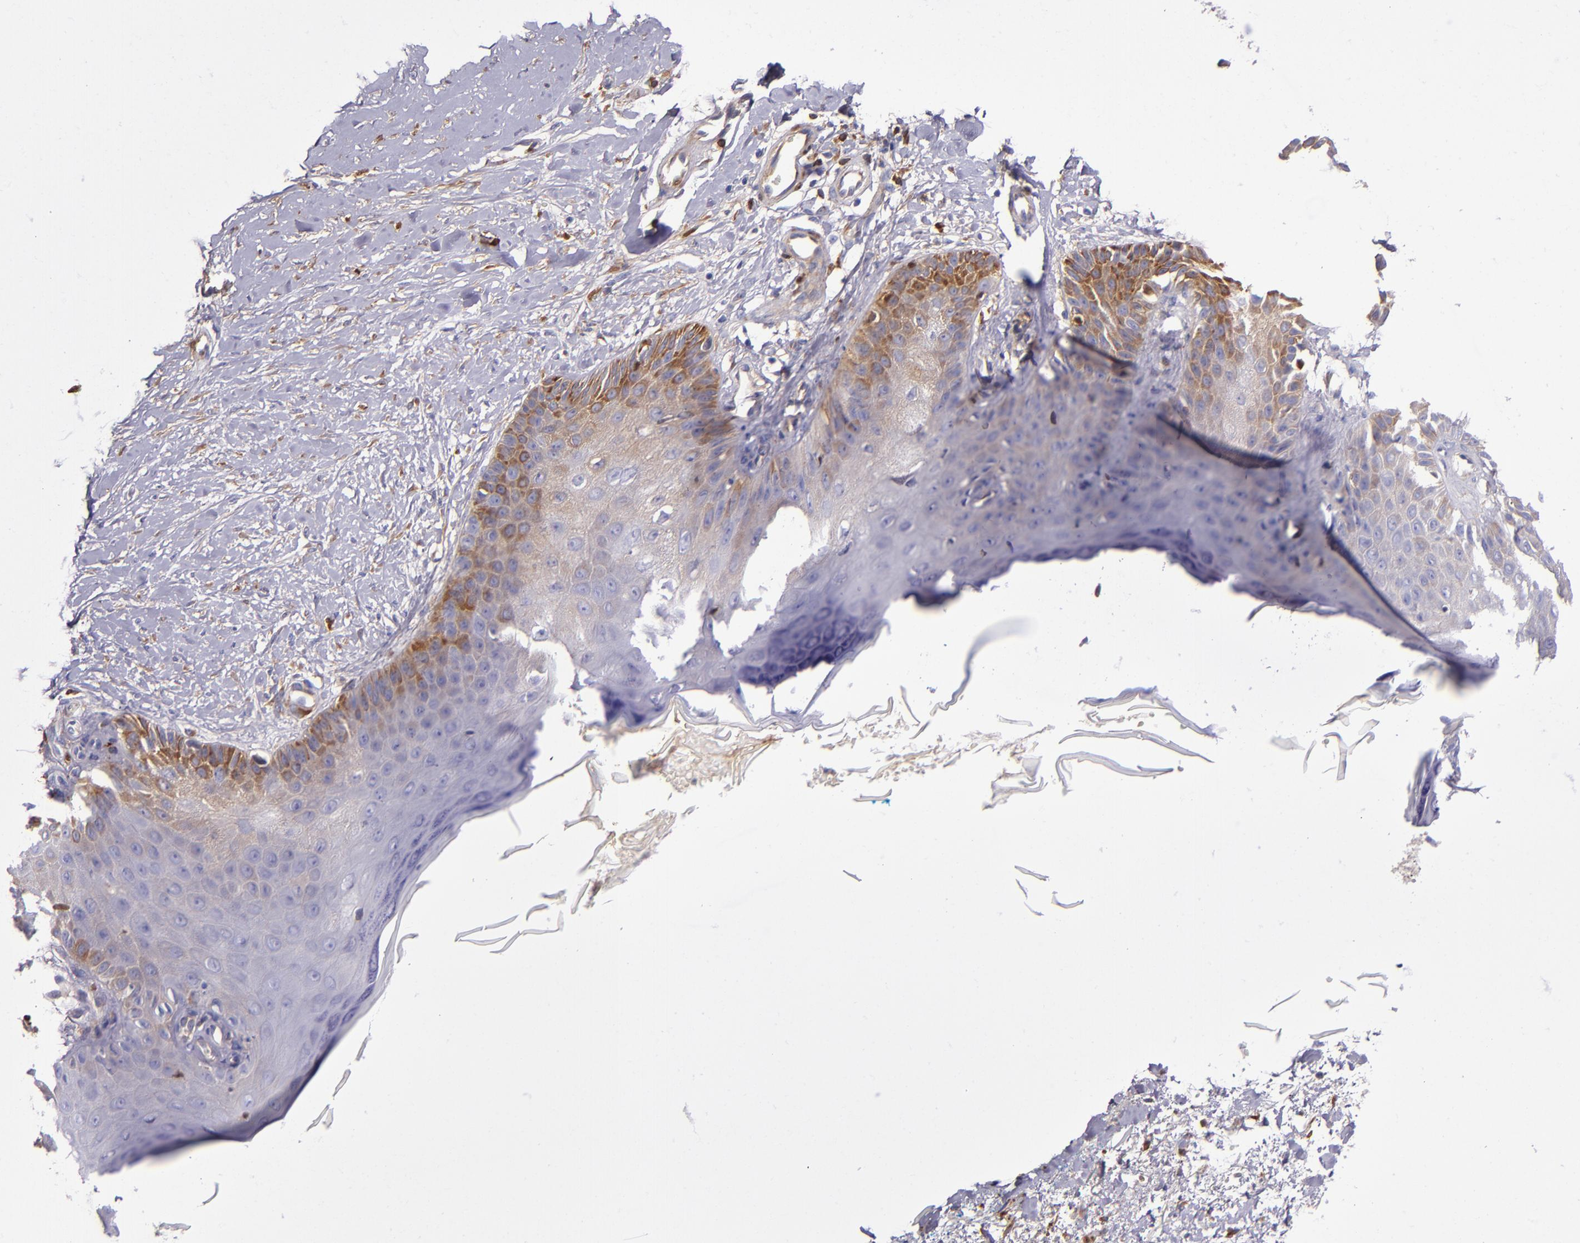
{"staining": {"intensity": "moderate", "quantity": "25%-75%", "location": "cytoplasmic/membranous"}, "tissue": "skin cancer", "cell_type": "Tumor cells", "image_type": "cancer", "snomed": [{"axis": "morphology", "description": "Squamous cell carcinoma, NOS"}, {"axis": "topography", "description": "Skin"}], "caption": "Skin cancer (squamous cell carcinoma) stained with immunohistochemistry demonstrates moderate cytoplasmic/membranous staining in approximately 25%-75% of tumor cells. The staining is performed using DAB brown chromogen to label protein expression. The nuclei are counter-stained blue using hematoxylin.", "gene": "CLEC3B", "patient": {"sex": "female", "age": 40}}